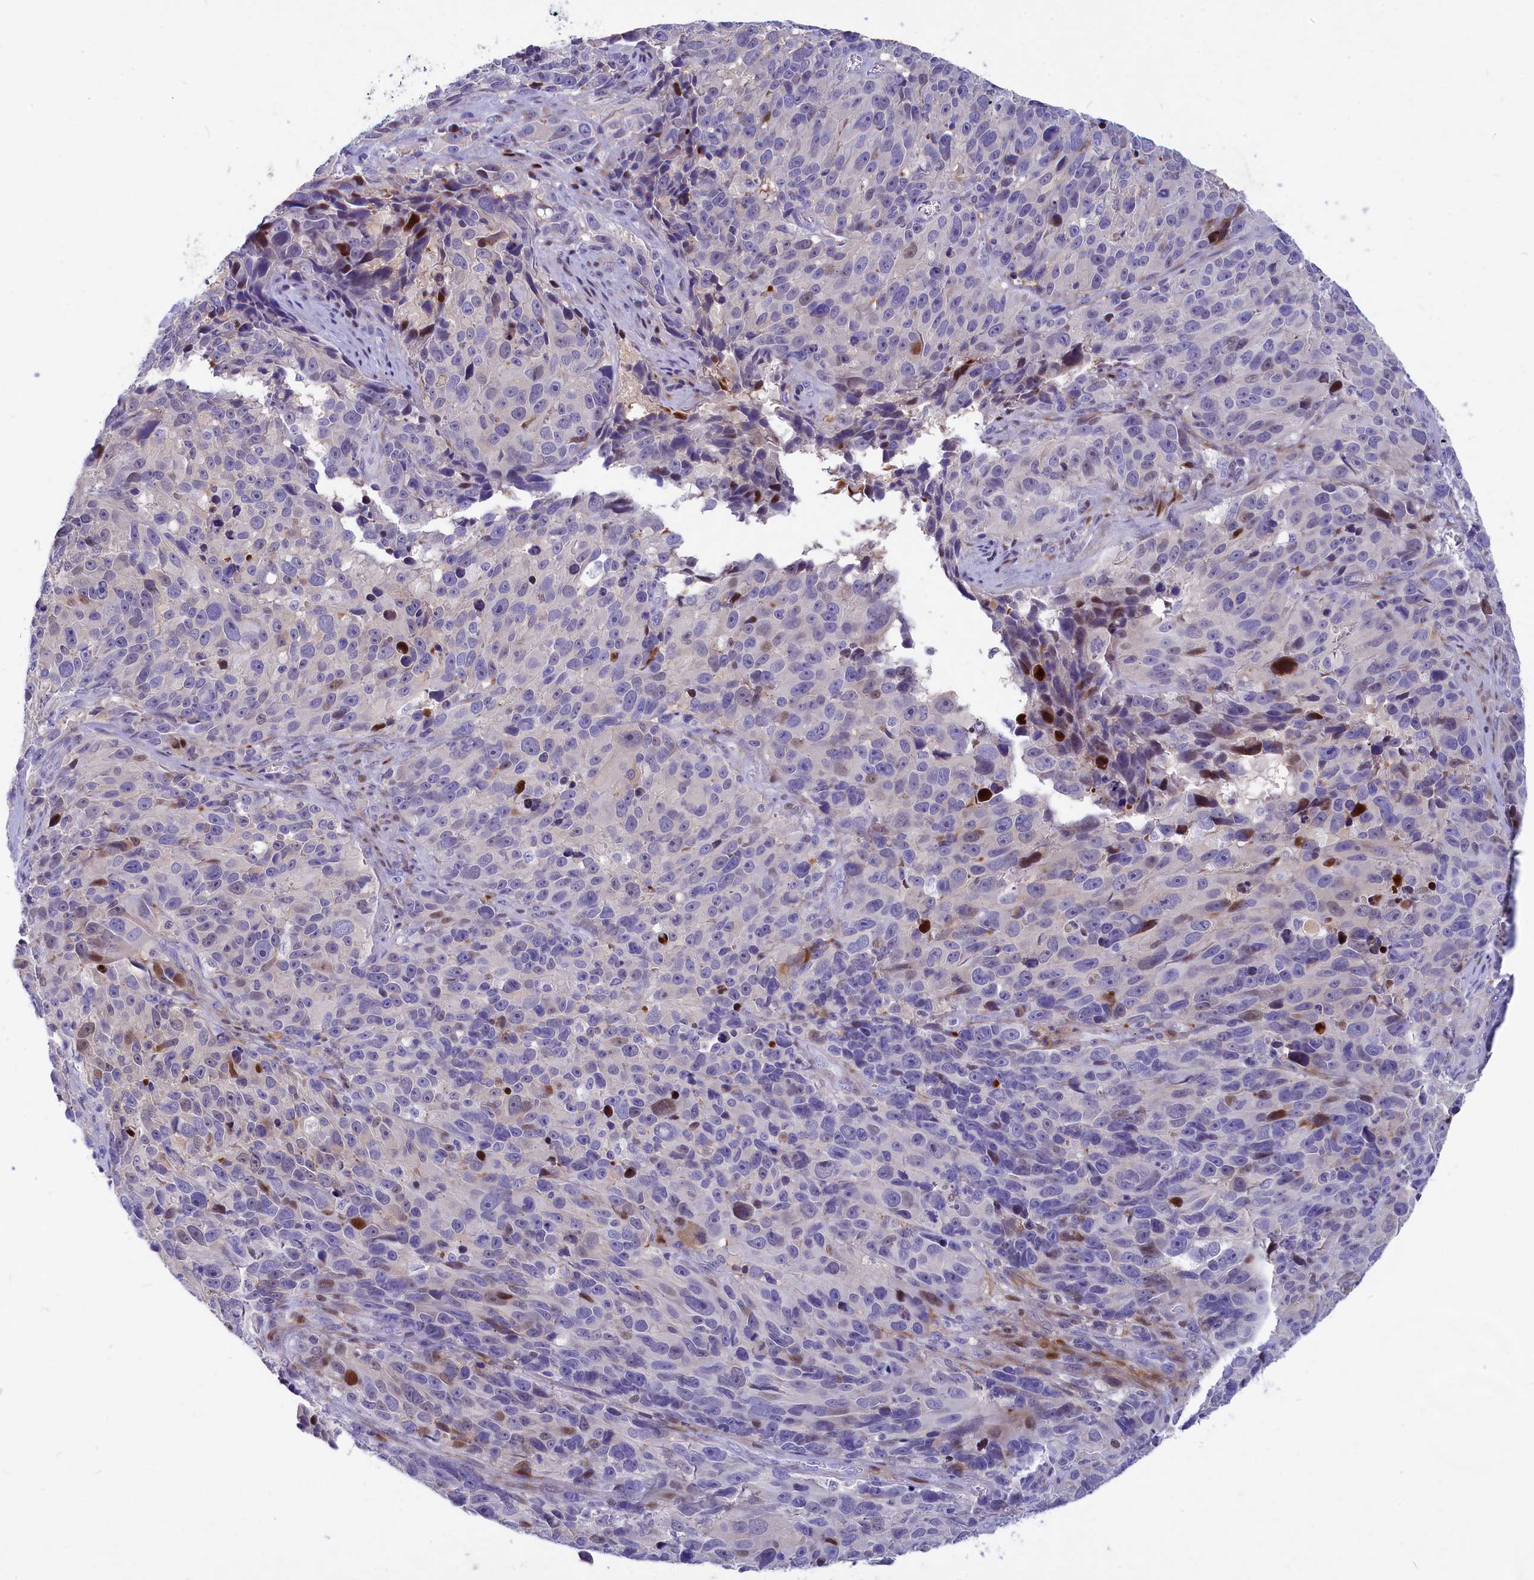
{"staining": {"intensity": "negative", "quantity": "none", "location": "none"}, "tissue": "melanoma", "cell_type": "Tumor cells", "image_type": "cancer", "snomed": [{"axis": "morphology", "description": "Malignant melanoma, NOS"}, {"axis": "topography", "description": "Skin"}], "caption": "This is an immunohistochemistry (IHC) photomicrograph of malignant melanoma. There is no staining in tumor cells.", "gene": "NKPD1", "patient": {"sex": "male", "age": 84}}